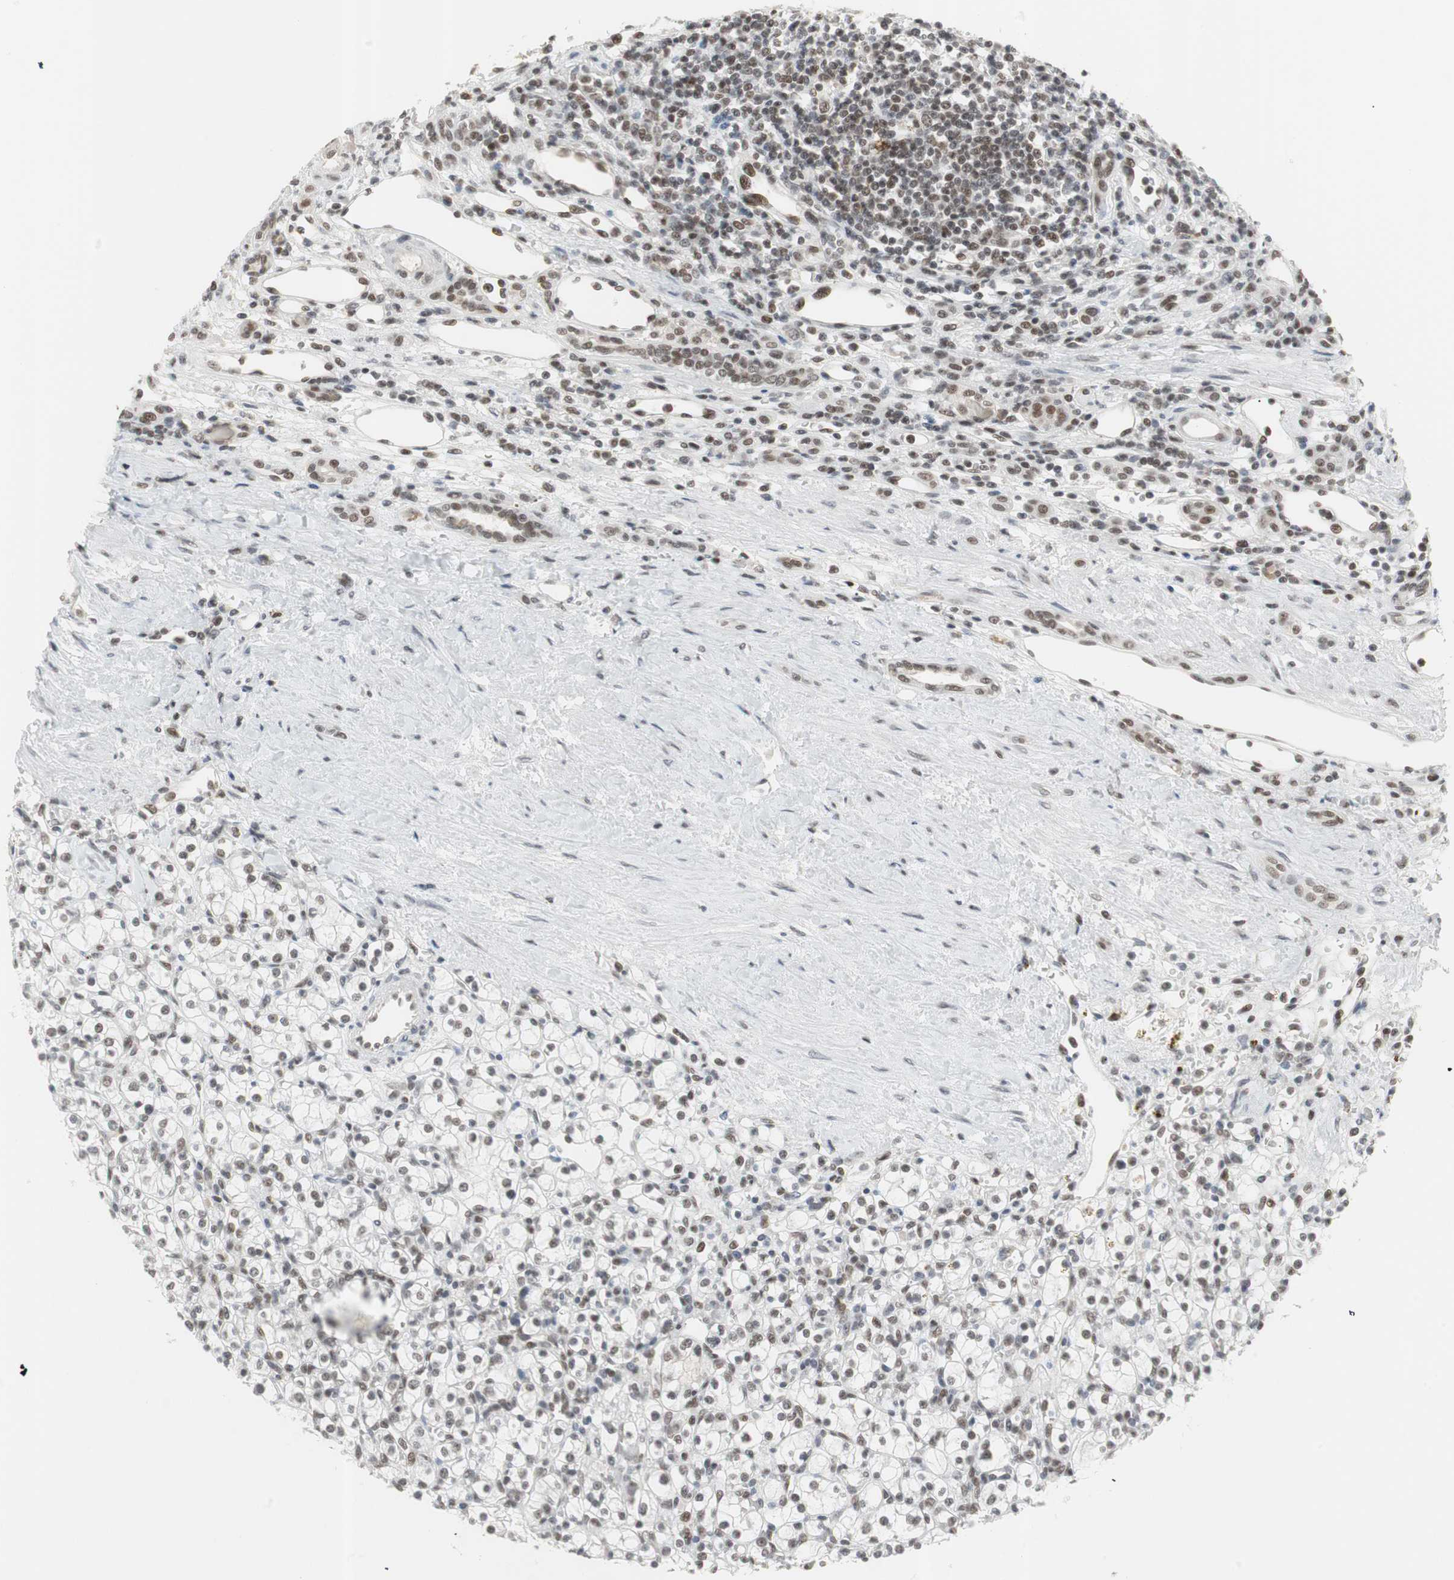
{"staining": {"intensity": "moderate", "quantity": ">75%", "location": "nuclear"}, "tissue": "renal cancer", "cell_type": "Tumor cells", "image_type": "cancer", "snomed": [{"axis": "morphology", "description": "Normal tissue, NOS"}, {"axis": "morphology", "description": "Adenocarcinoma, NOS"}, {"axis": "topography", "description": "Kidney"}], "caption": "A brown stain labels moderate nuclear positivity of a protein in adenocarcinoma (renal) tumor cells. The protein of interest is shown in brown color, while the nuclei are stained blue.", "gene": "RTF1", "patient": {"sex": "female", "age": 55}}